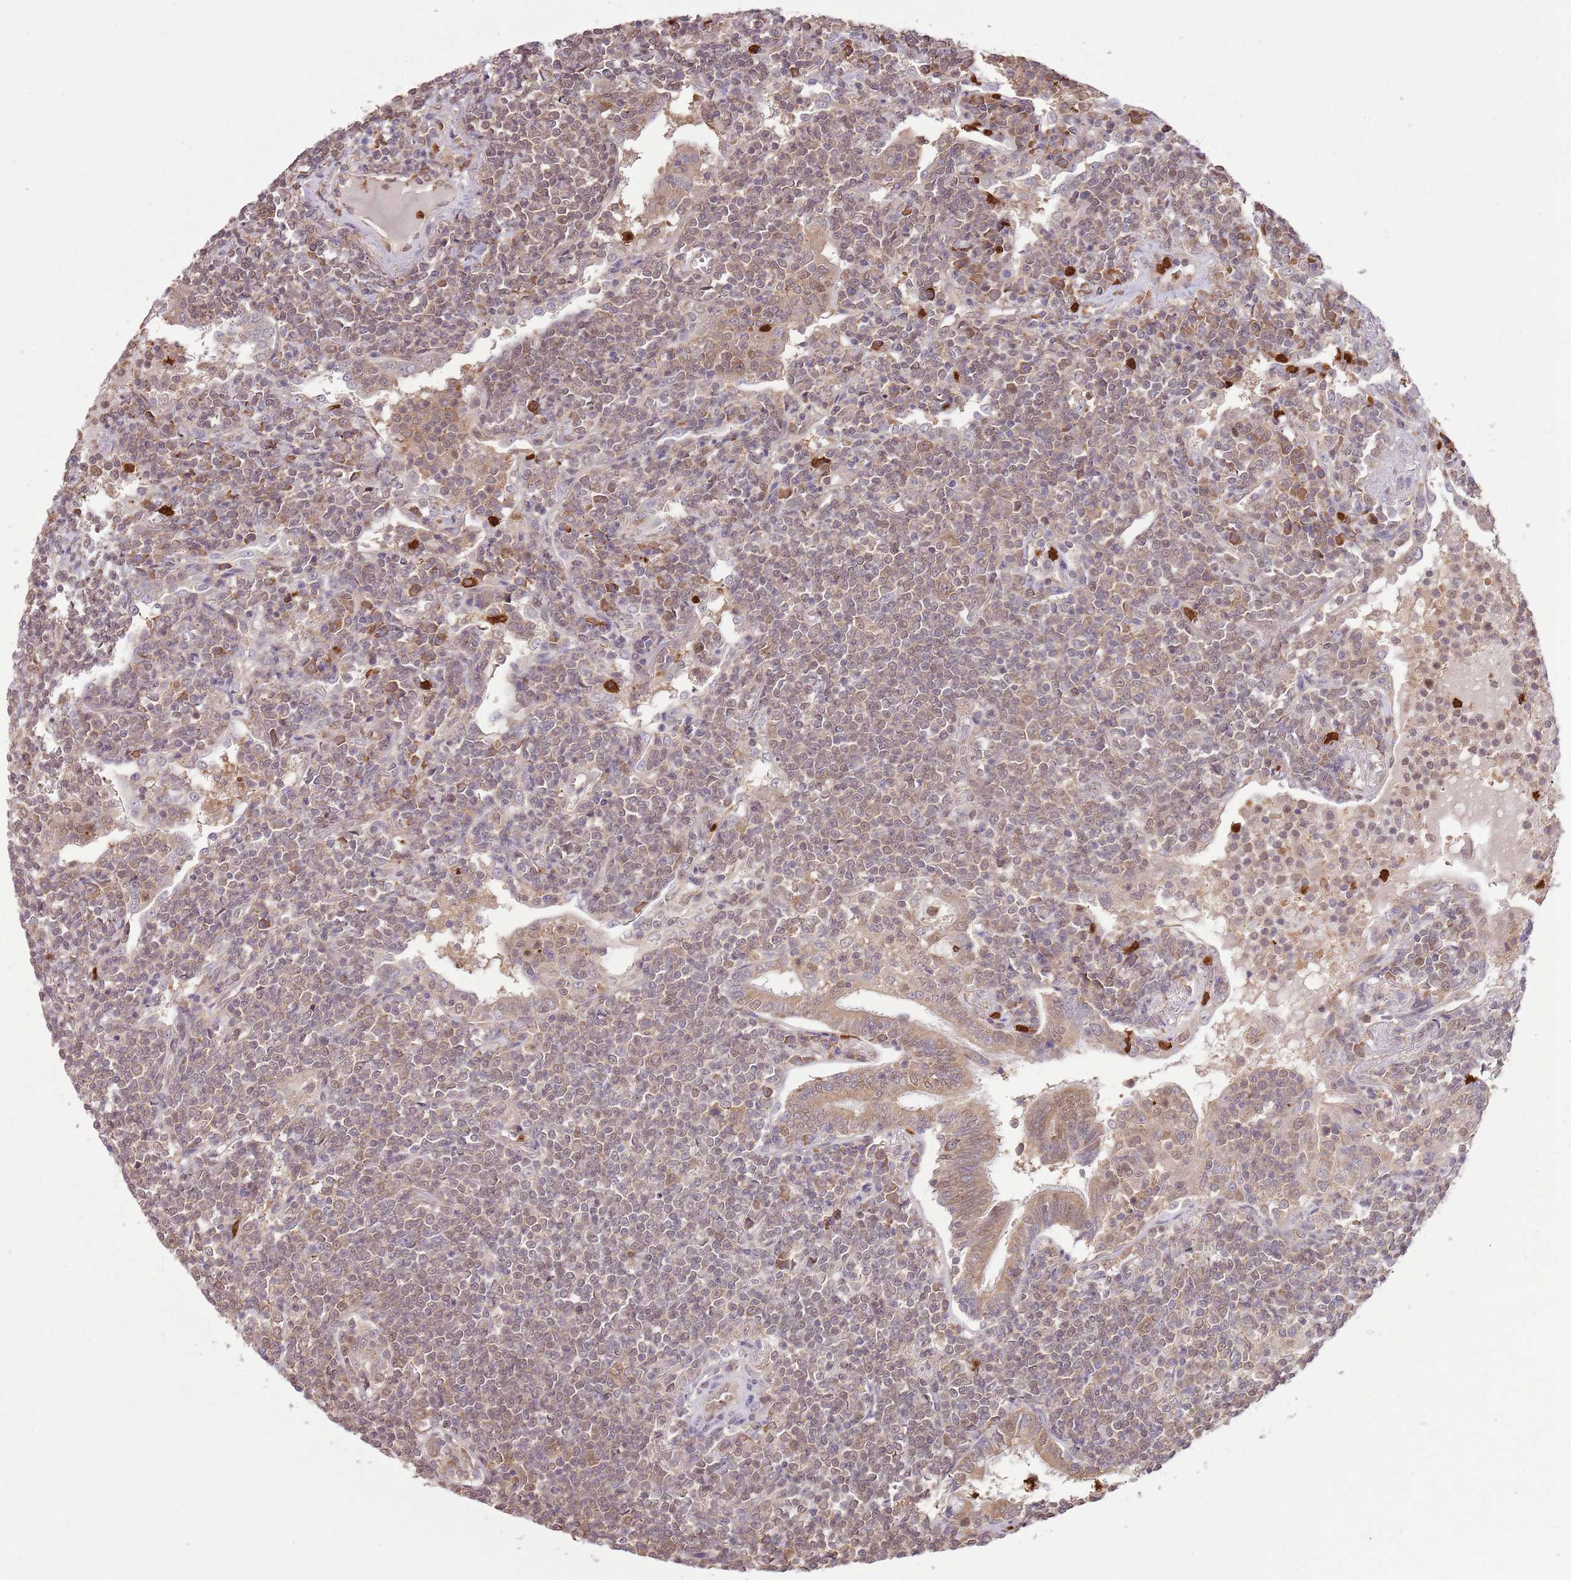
{"staining": {"intensity": "weak", "quantity": "25%-75%", "location": "nuclear"}, "tissue": "lymphoma", "cell_type": "Tumor cells", "image_type": "cancer", "snomed": [{"axis": "morphology", "description": "Malignant lymphoma, non-Hodgkin's type, Low grade"}, {"axis": "topography", "description": "Lung"}], "caption": "IHC (DAB) staining of human lymphoma reveals weak nuclear protein expression in about 25%-75% of tumor cells.", "gene": "AMIGO1", "patient": {"sex": "female", "age": 71}}